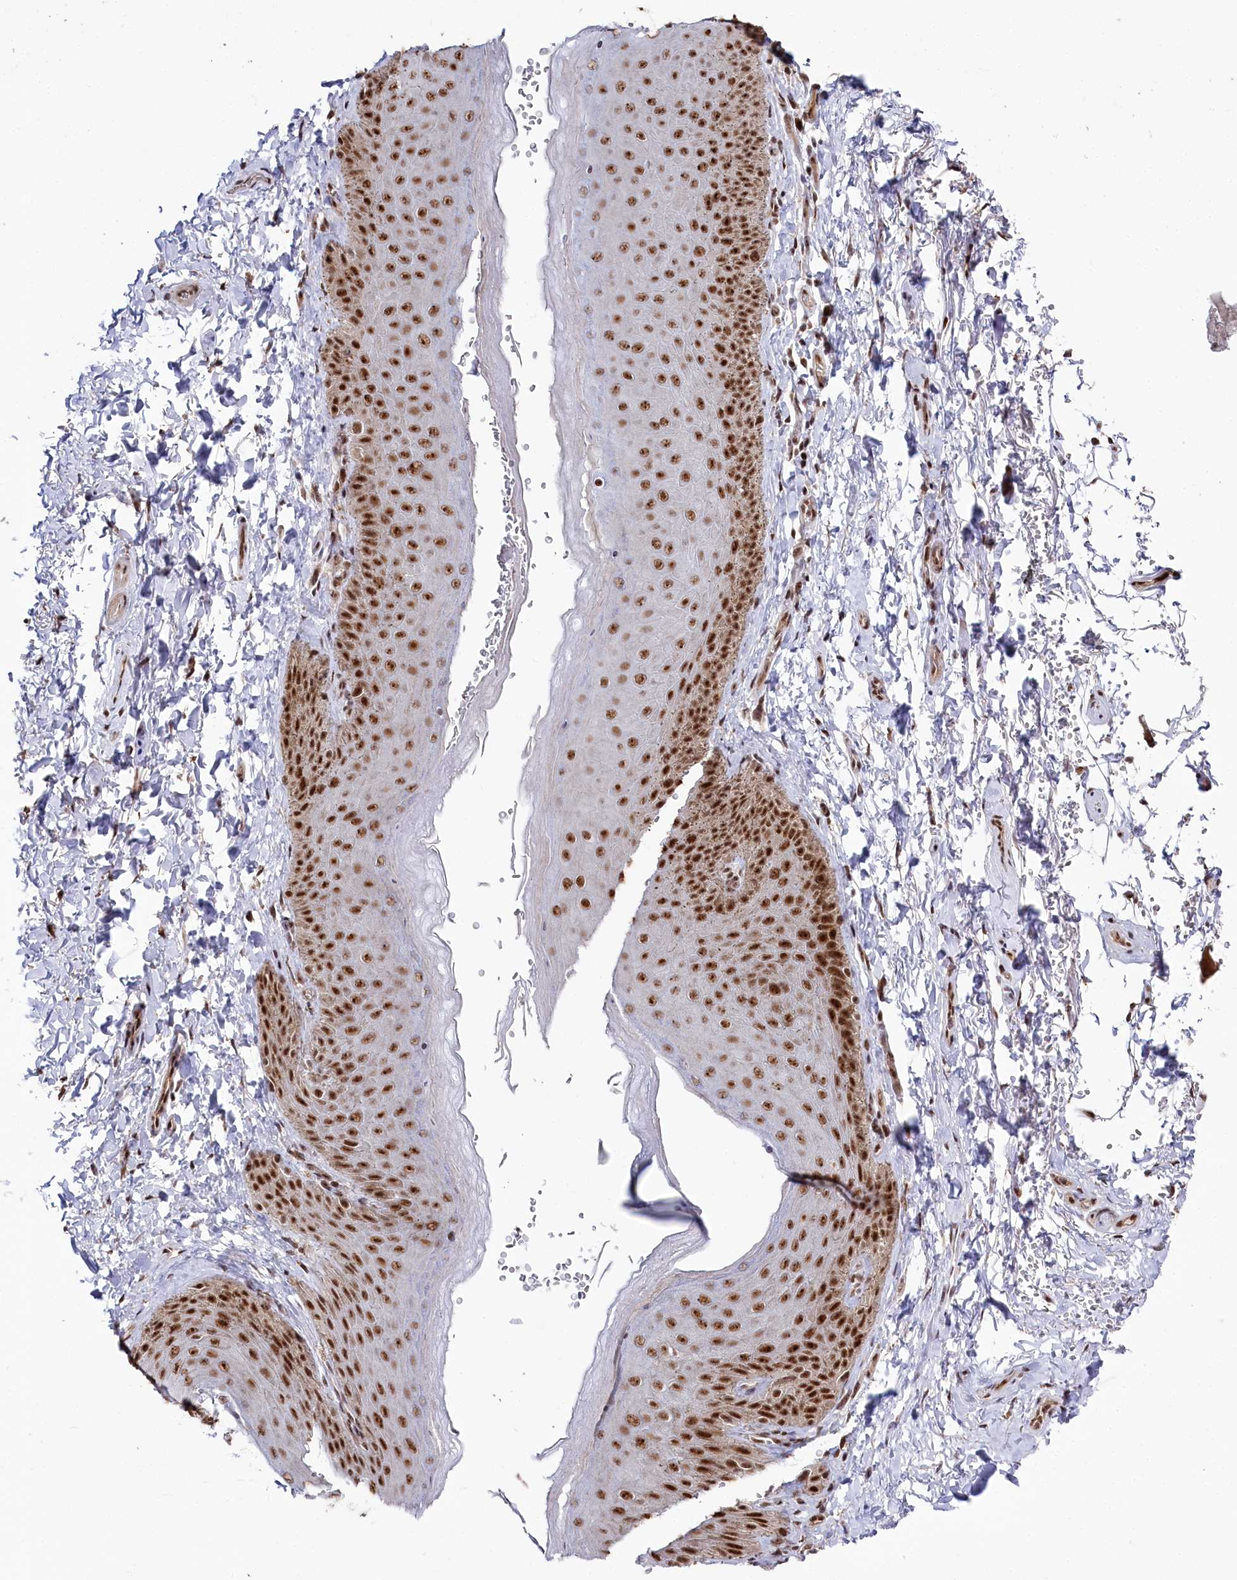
{"staining": {"intensity": "strong", "quantity": ">75%", "location": "nuclear"}, "tissue": "skin", "cell_type": "Epidermal cells", "image_type": "normal", "snomed": [{"axis": "morphology", "description": "Normal tissue, NOS"}, {"axis": "topography", "description": "Anal"}], "caption": "Immunohistochemistry (IHC) image of normal skin: human skin stained using immunohistochemistry (IHC) reveals high levels of strong protein expression localized specifically in the nuclear of epidermal cells, appearing as a nuclear brown color.", "gene": "POLR2H", "patient": {"sex": "male", "age": 44}}